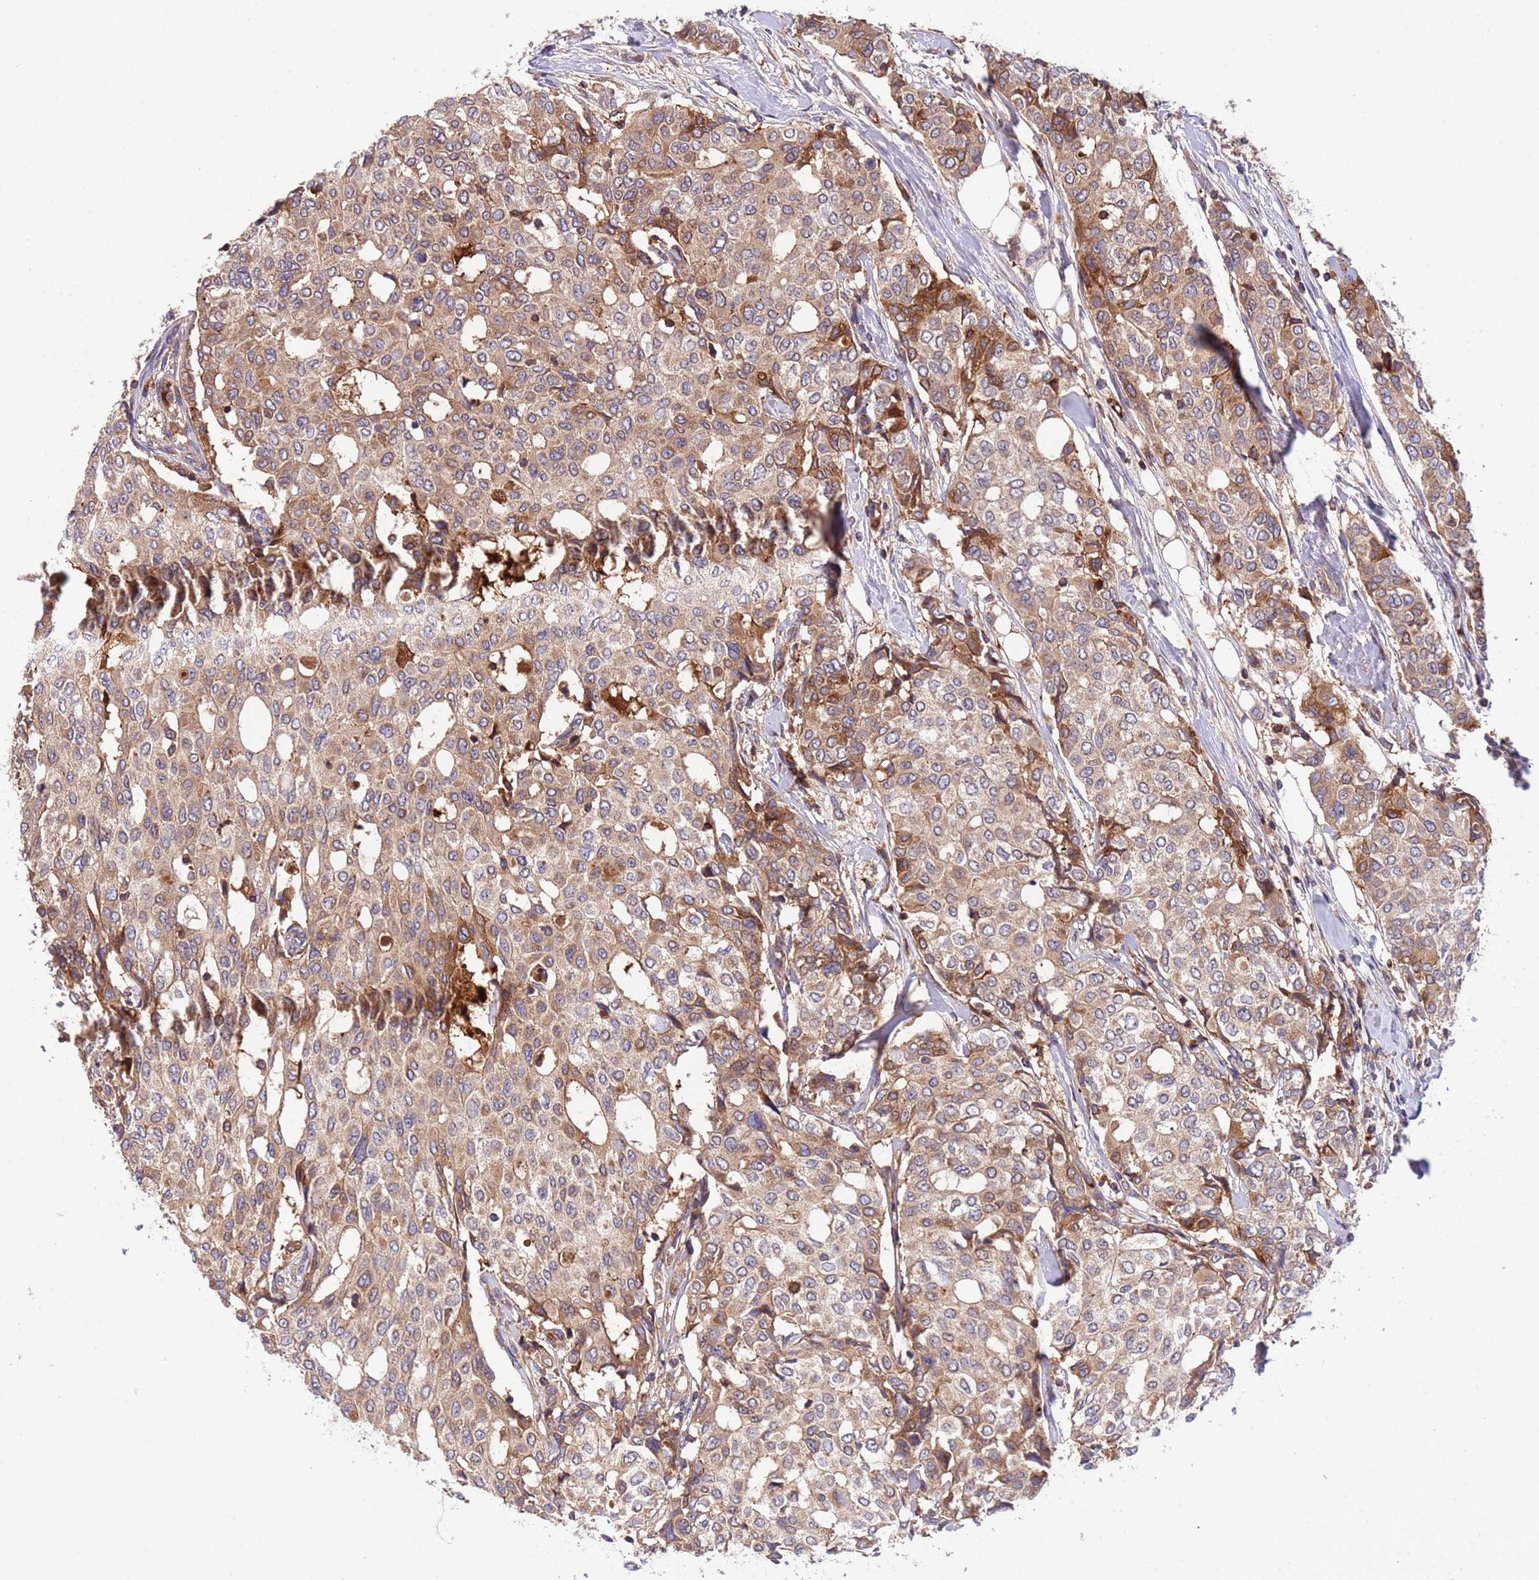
{"staining": {"intensity": "moderate", "quantity": "25%-75%", "location": "cytoplasmic/membranous"}, "tissue": "breast cancer", "cell_type": "Tumor cells", "image_type": "cancer", "snomed": [{"axis": "morphology", "description": "Lobular carcinoma"}, {"axis": "topography", "description": "Breast"}], "caption": "Human breast lobular carcinoma stained for a protein (brown) shows moderate cytoplasmic/membranous positive positivity in about 25%-75% of tumor cells.", "gene": "PARP16", "patient": {"sex": "female", "age": 51}}